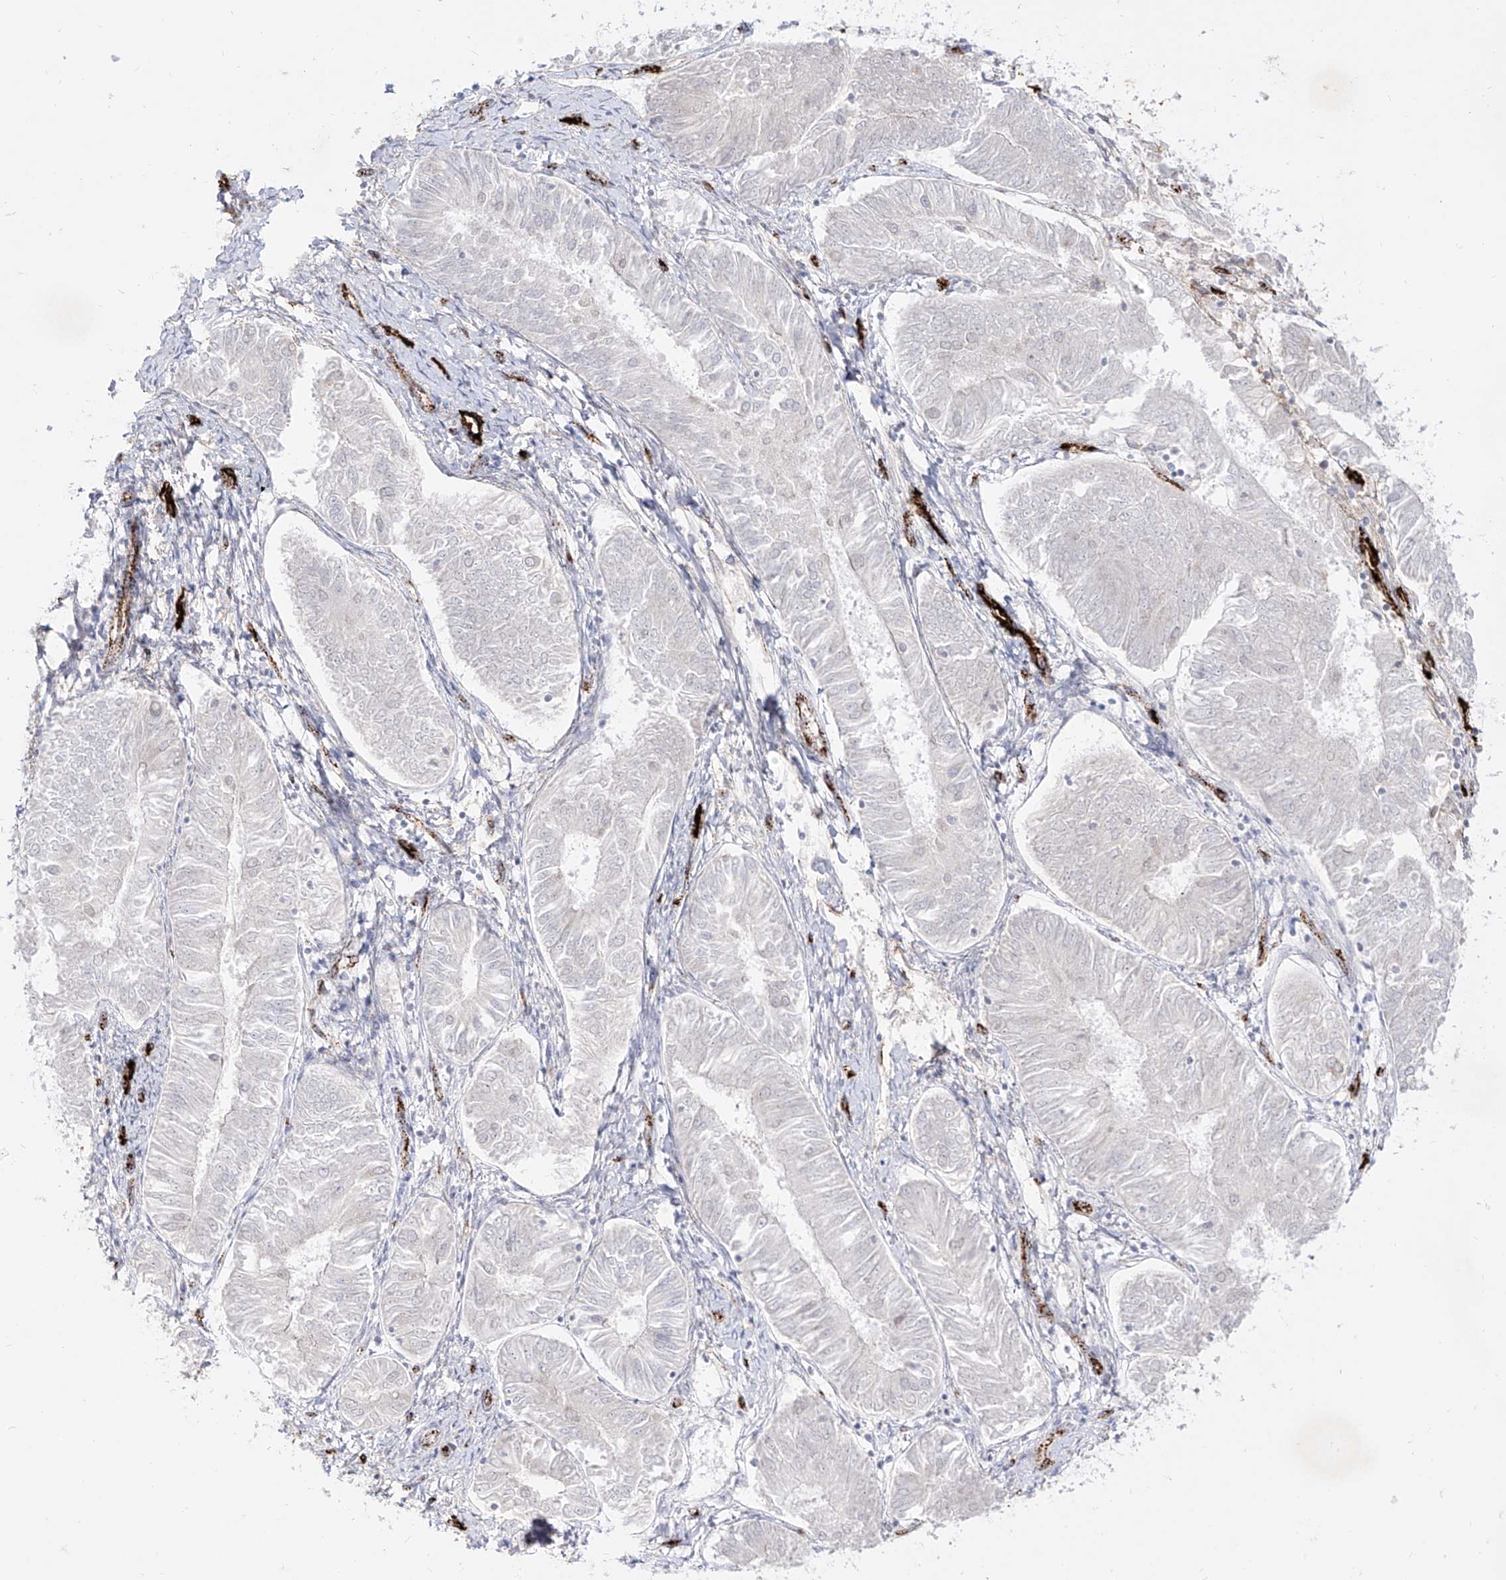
{"staining": {"intensity": "negative", "quantity": "none", "location": "none"}, "tissue": "endometrial cancer", "cell_type": "Tumor cells", "image_type": "cancer", "snomed": [{"axis": "morphology", "description": "Adenocarcinoma, NOS"}, {"axis": "topography", "description": "Endometrium"}], "caption": "DAB (3,3'-diaminobenzidine) immunohistochemical staining of endometrial adenocarcinoma exhibits no significant positivity in tumor cells.", "gene": "ZGRF1", "patient": {"sex": "female", "age": 58}}